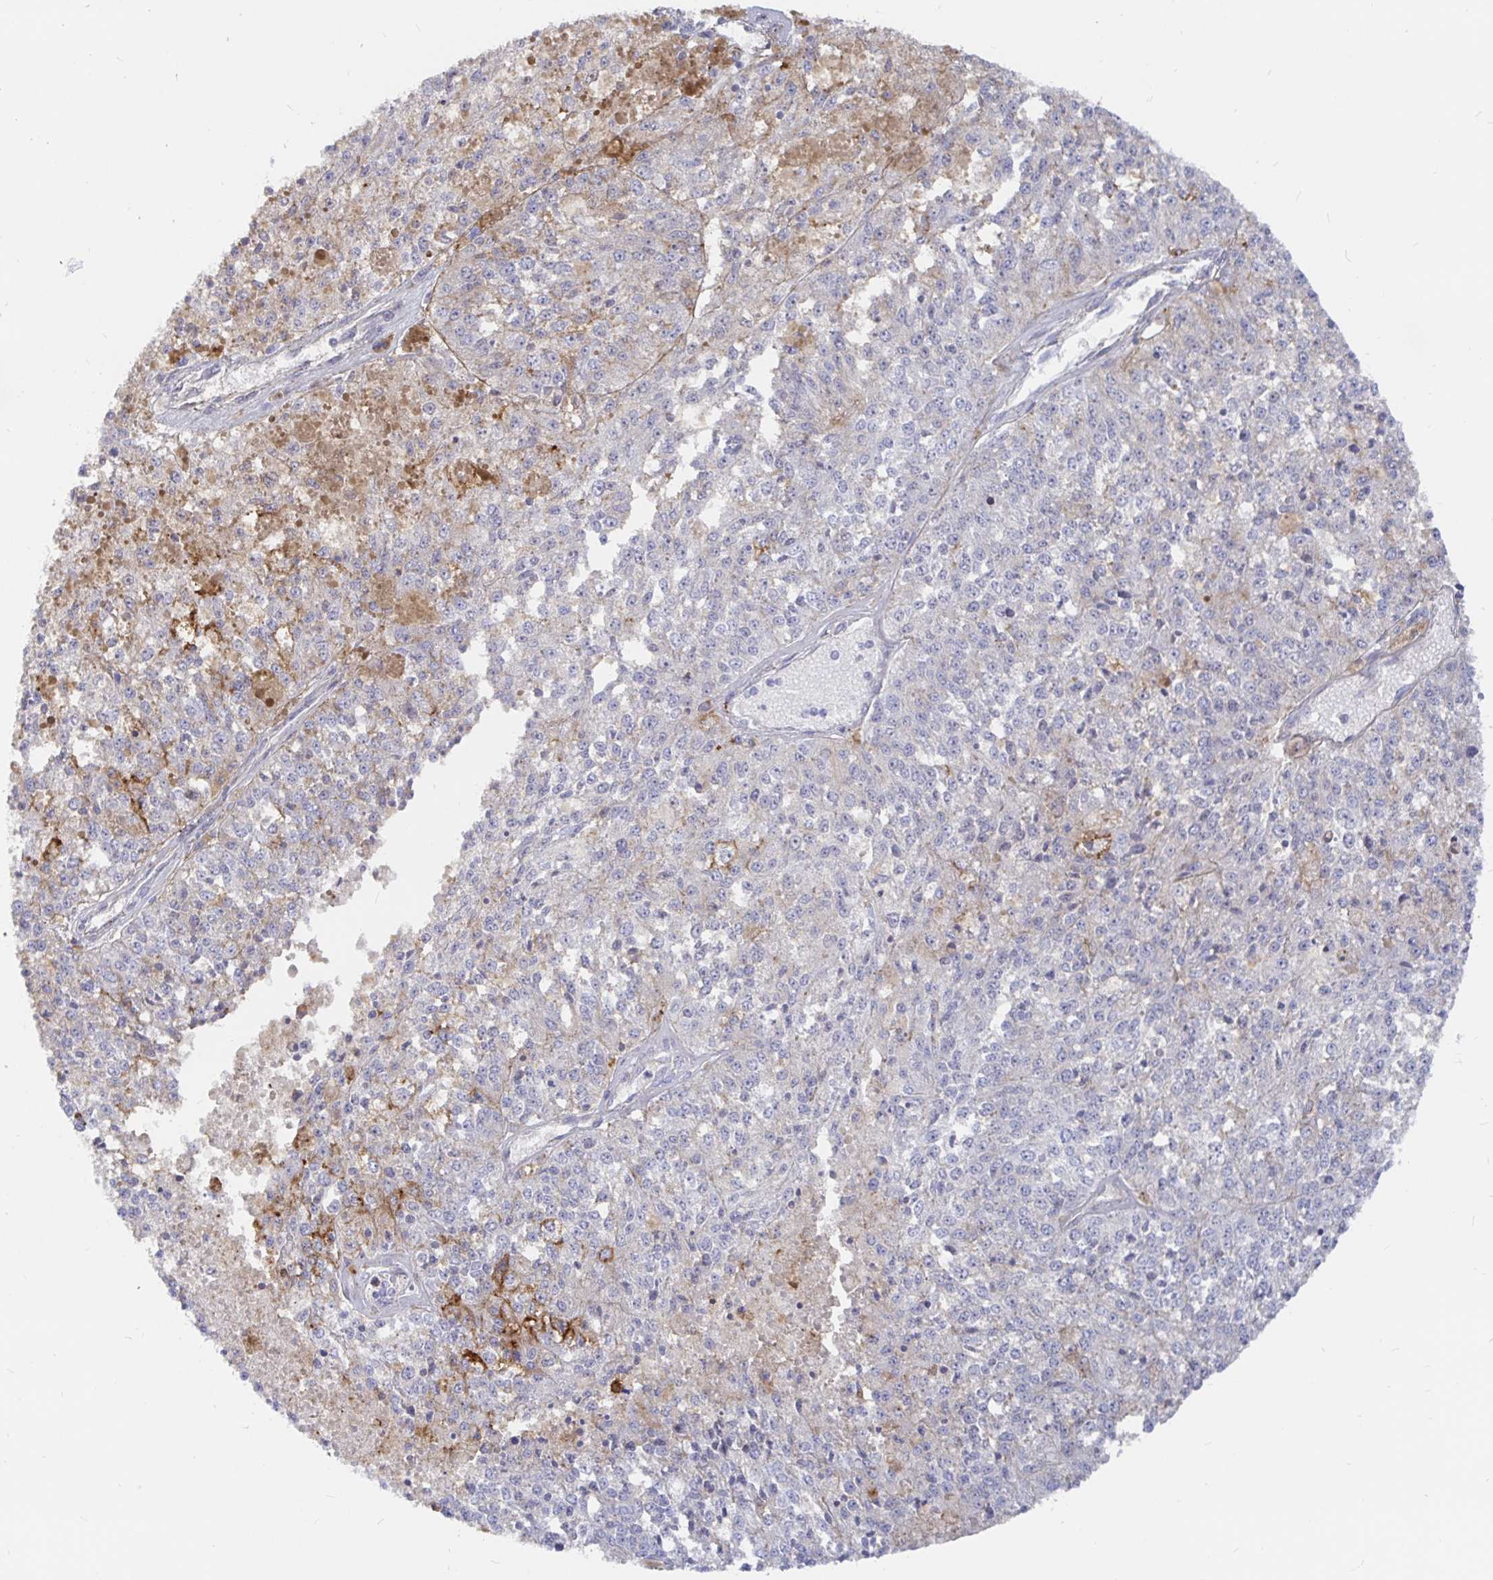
{"staining": {"intensity": "negative", "quantity": "none", "location": "none"}, "tissue": "melanoma", "cell_type": "Tumor cells", "image_type": "cancer", "snomed": [{"axis": "morphology", "description": "Malignant melanoma, Metastatic site"}, {"axis": "topography", "description": "Lymph node"}], "caption": "The micrograph displays no staining of tumor cells in malignant melanoma (metastatic site).", "gene": "KCTD19", "patient": {"sex": "female", "age": 64}}